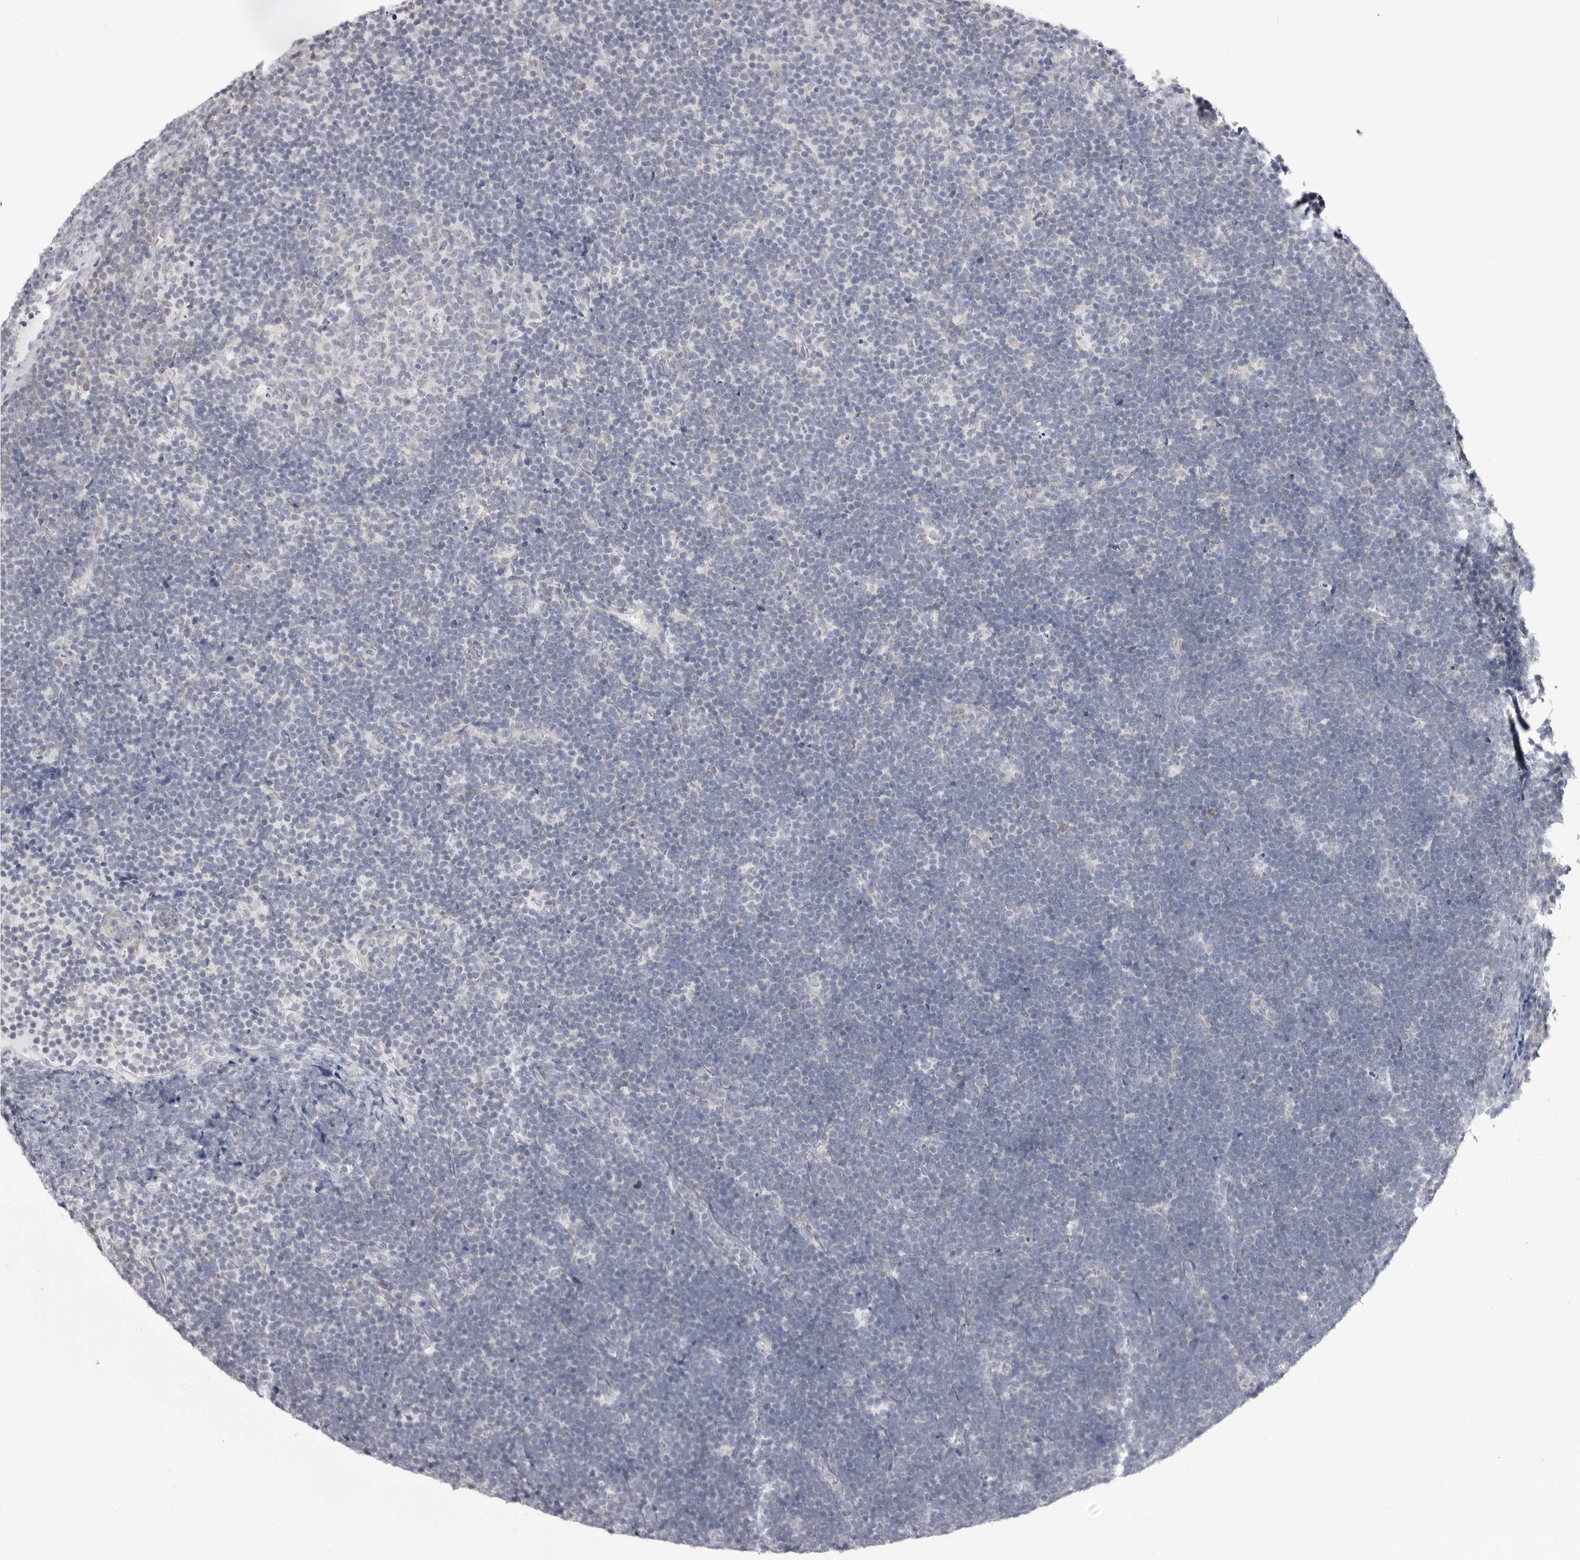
{"staining": {"intensity": "negative", "quantity": "none", "location": "none"}, "tissue": "lymphoma", "cell_type": "Tumor cells", "image_type": "cancer", "snomed": [{"axis": "morphology", "description": "Malignant lymphoma, non-Hodgkin's type, High grade"}, {"axis": "topography", "description": "Lymph node"}], "caption": "Immunohistochemistry histopathology image of neoplastic tissue: high-grade malignant lymphoma, non-Hodgkin's type stained with DAB reveals no significant protein positivity in tumor cells.", "gene": "FH", "patient": {"sex": "male", "age": 13}}